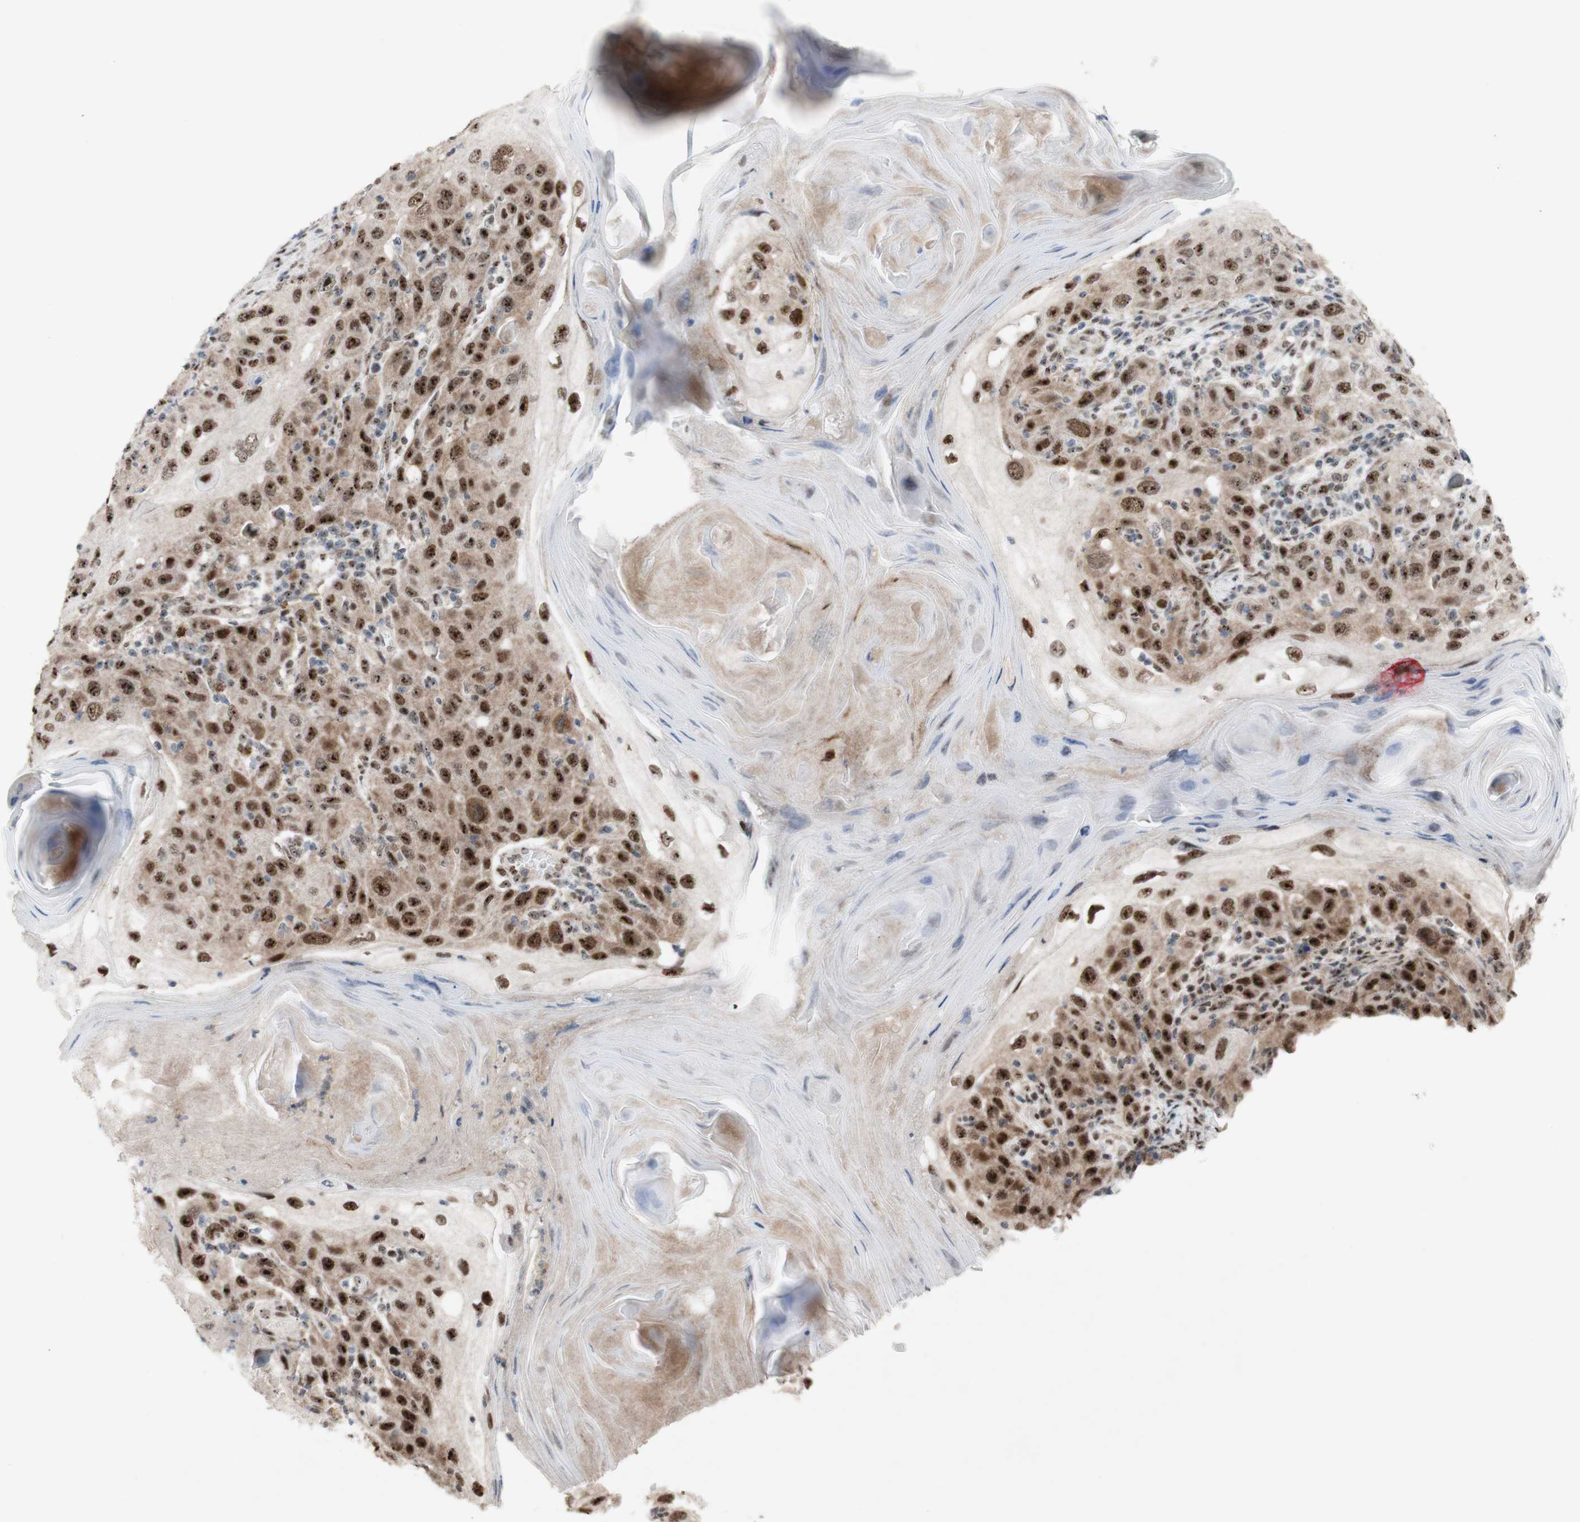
{"staining": {"intensity": "moderate", "quantity": ">75%", "location": "nuclear"}, "tissue": "skin cancer", "cell_type": "Tumor cells", "image_type": "cancer", "snomed": [{"axis": "morphology", "description": "Squamous cell carcinoma, NOS"}, {"axis": "topography", "description": "Skin"}], "caption": "This photomicrograph shows IHC staining of human skin cancer (squamous cell carcinoma), with medium moderate nuclear expression in about >75% of tumor cells.", "gene": "POLR1A", "patient": {"sex": "female", "age": 88}}